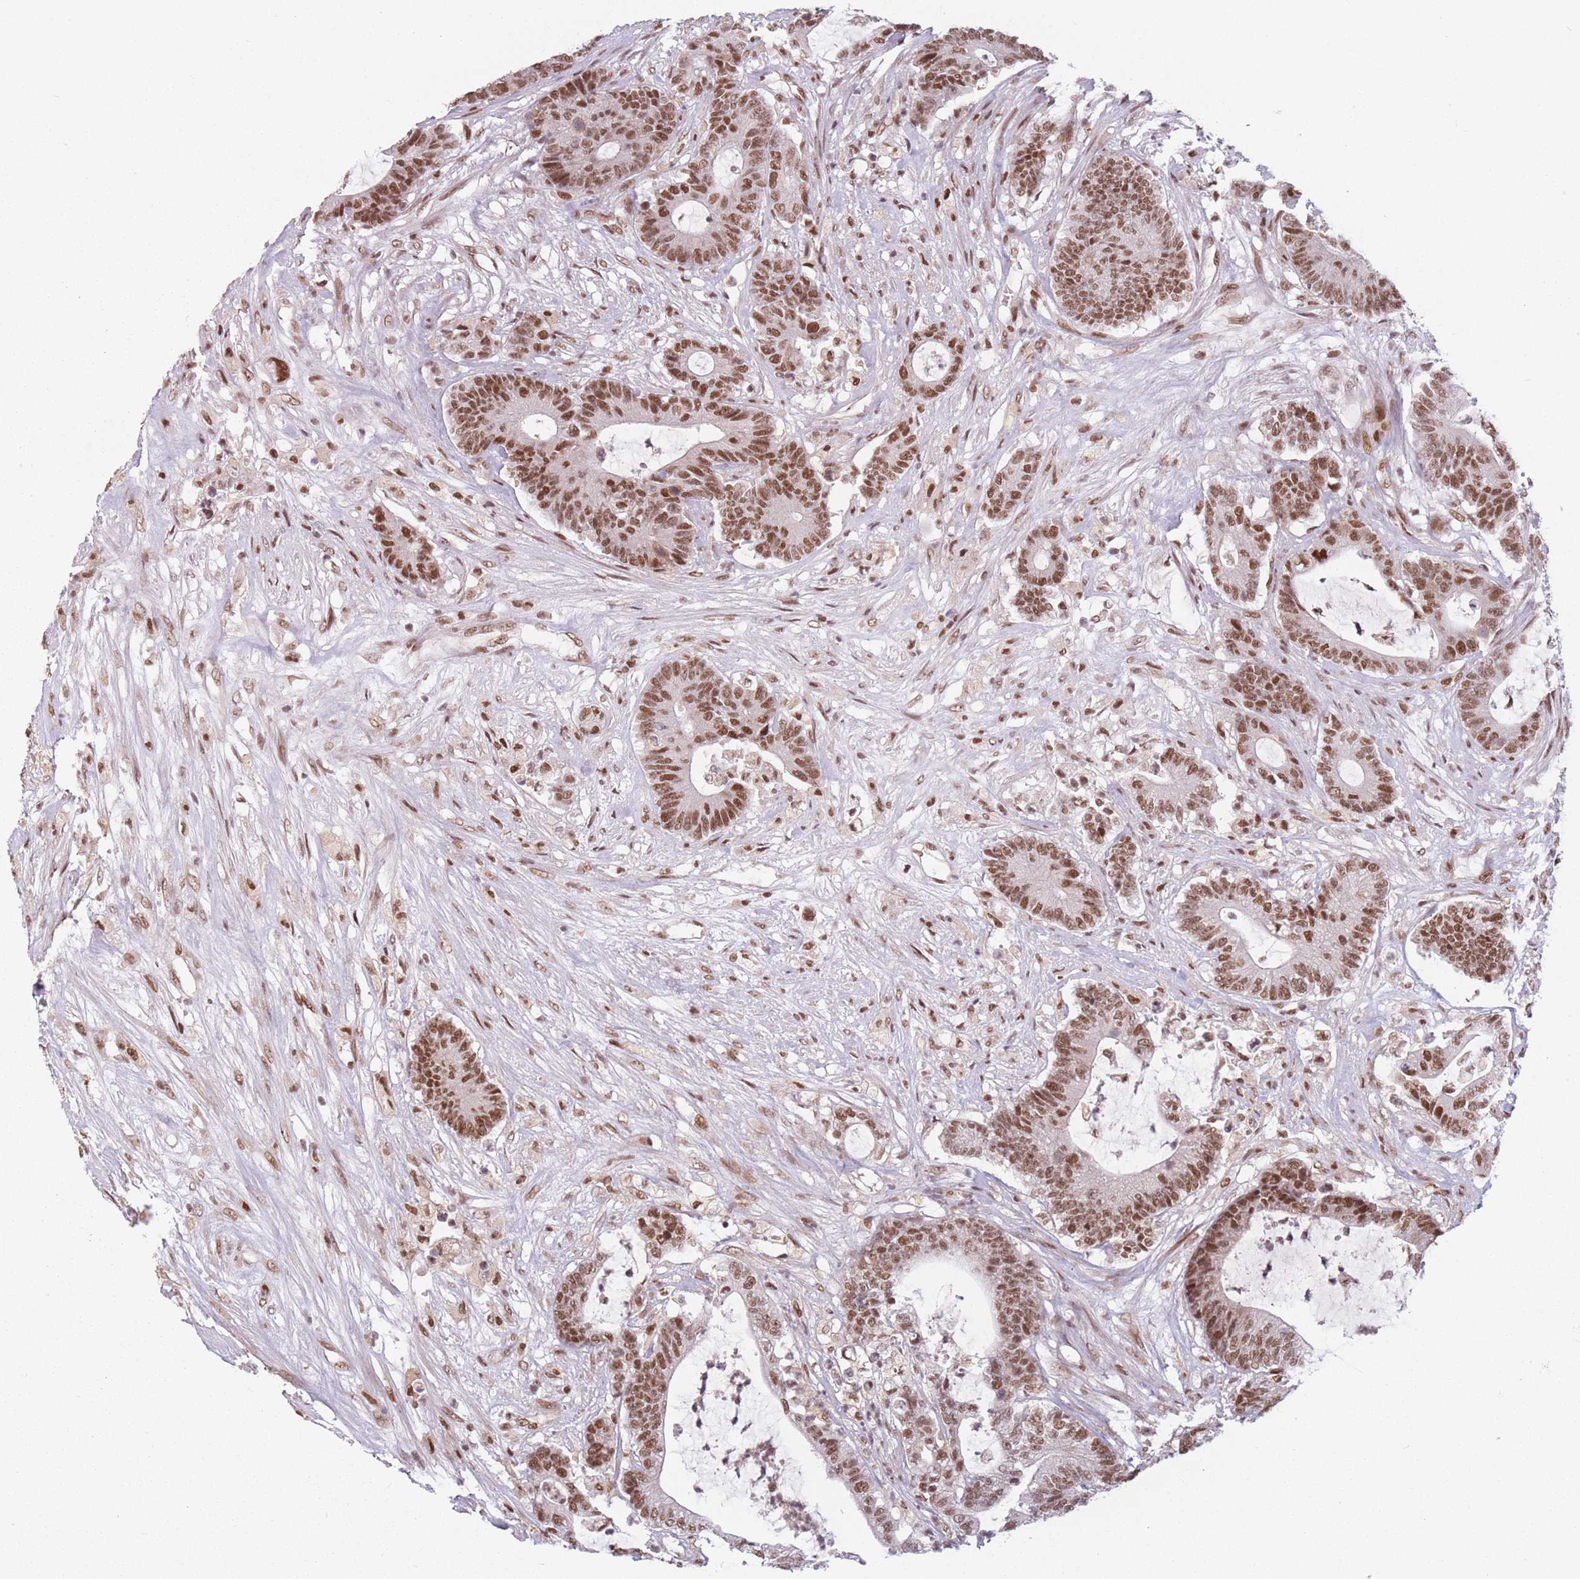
{"staining": {"intensity": "strong", "quantity": ">75%", "location": "nuclear"}, "tissue": "colorectal cancer", "cell_type": "Tumor cells", "image_type": "cancer", "snomed": [{"axis": "morphology", "description": "Adenocarcinoma, NOS"}, {"axis": "topography", "description": "Colon"}], "caption": "Immunohistochemistry of human colorectal cancer (adenocarcinoma) displays high levels of strong nuclear expression in approximately >75% of tumor cells. (brown staining indicates protein expression, while blue staining denotes nuclei).", "gene": "SUPT6H", "patient": {"sex": "female", "age": 84}}